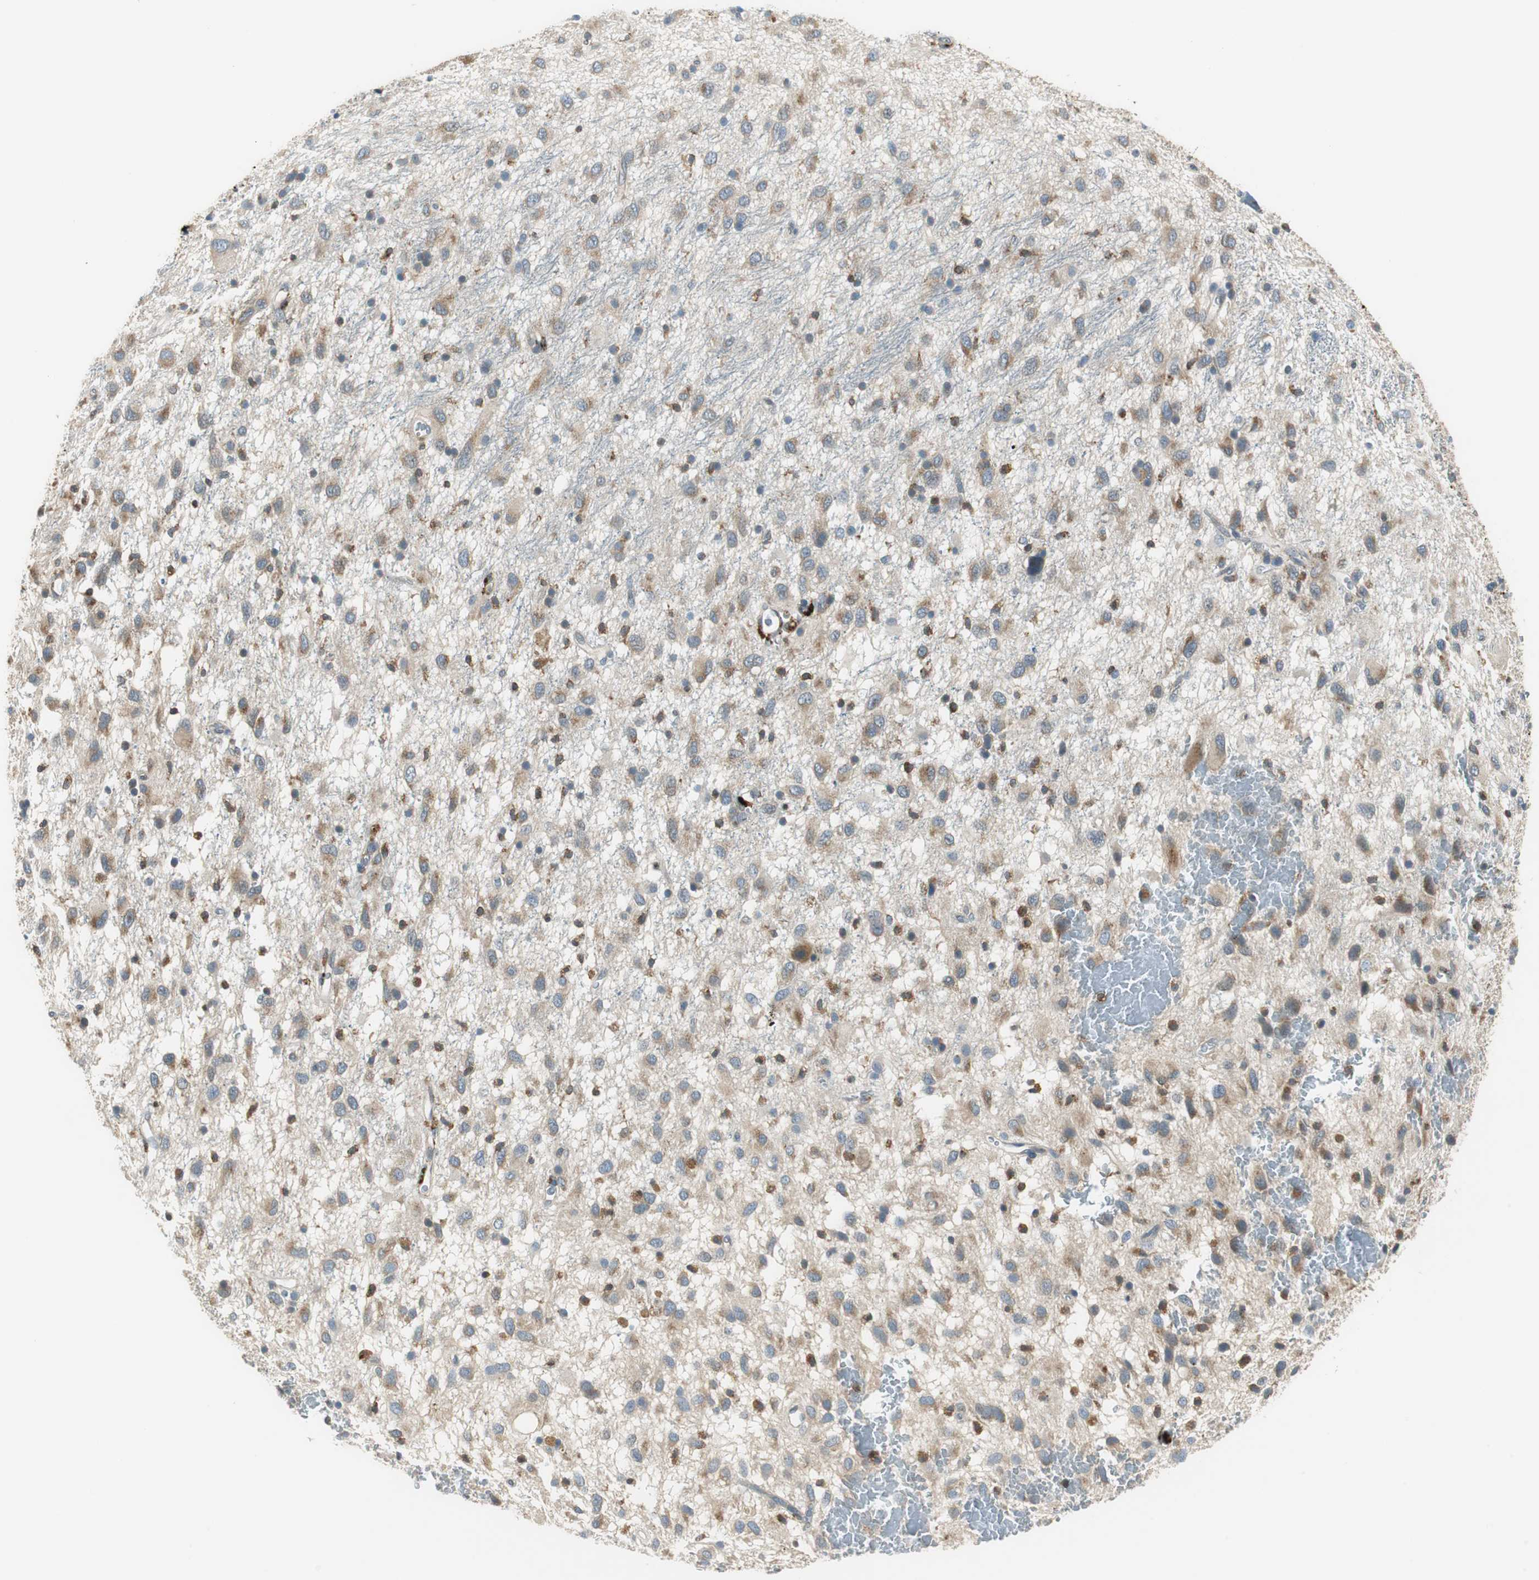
{"staining": {"intensity": "moderate", "quantity": ">75%", "location": "cytoplasmic/membranous"}, "tissue": "glioma", "cell_type": "Tumor cells", "image_type": "cancer", "snomed": [{"axis": "morphology", "description": "Glioma, malignant, Low grade"}, {"axis": "topography", "description": "Brain"}], "caption": "An immunohistochemistry histopathology image of tumor tissue is shown. Protein staining in brown shows moderate cytoplasmic/membranous positivity in glioma within tumor cells. (Stains: DAB in brown, nuclei in blue, Microscopy: brightfield microscopy at high magnification).", "gene": "NCK1", "patient": {"sex": "male", "age": 77}}